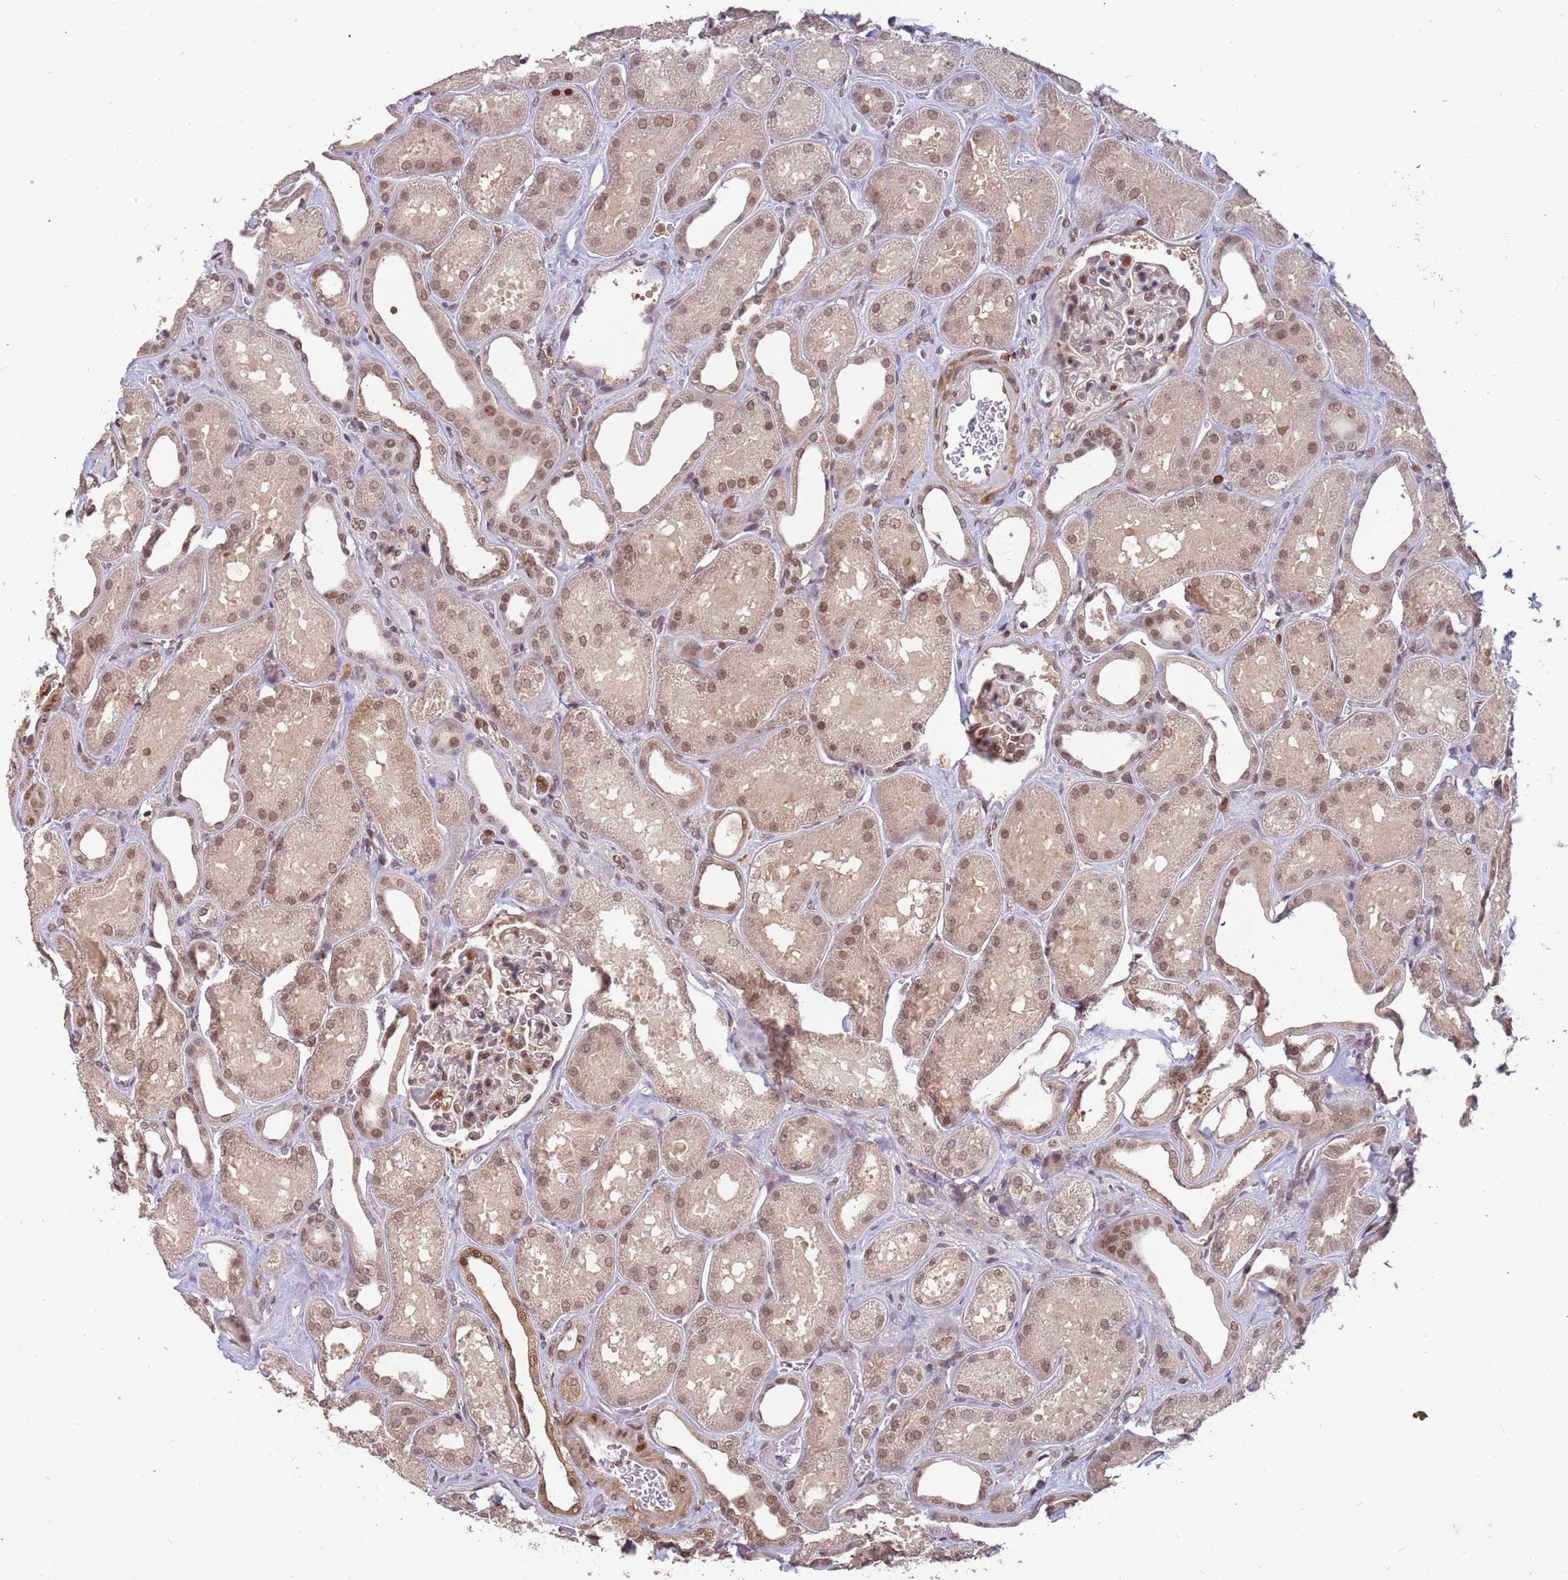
{"staining": {"intensity": "moderate", "quantity": "25%-75%", "location": "nuclear"}, "tissue": "kidney", "cell_type": "Cells in glomeruli", "image_type": "normal", "snomed": [{"axis": "morphology", "description": "Normal tissue, NOS"}, {"axis": "morphology", "description": "Adenocarcinoma, NOS"}, {"axis": "topography", "description": "Kidney"}], "caption": "Kidney stained for a protein reveals moderate nuclear positivity in cells in glomeruli. (Stains: DAB (3,3'-diaminobenzidine) in brown, nuclei in blue, Microscopy: brightfield microscopy at high magnification).", "gene": "GBP2", "patient": {"sex": "female", "age": 68}}